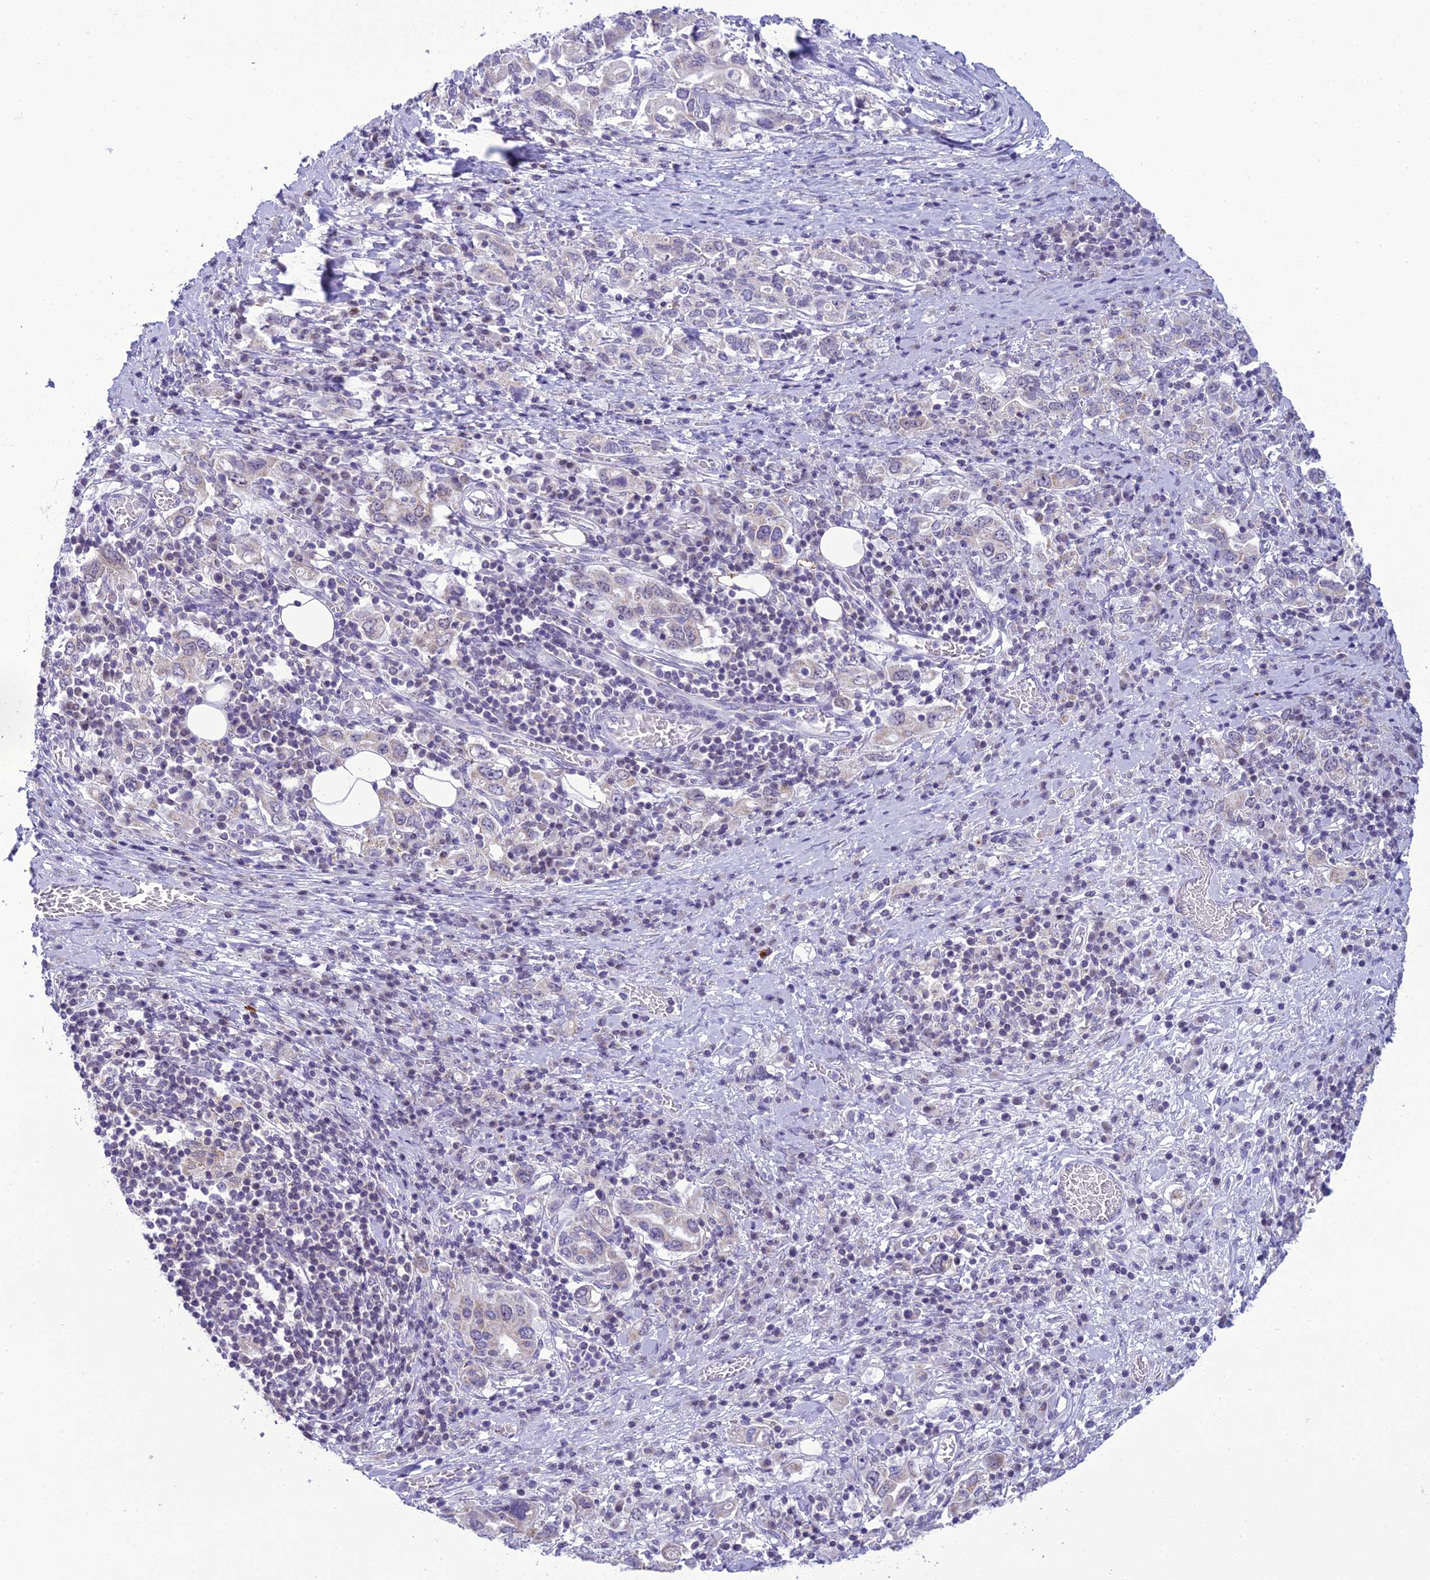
{"staining": {"intensity": "negative", "quantity": "none", "location": "none"}, "tissue": "stomach cancer", "cell_type": "Tumor cells", "image_type": "cancer", "snomed": [{"axis": "morphology", "description": "Adenocarcinoma, NOS"}, {"axis": "topography", "description": "Stomach, upper"}, {"axis": "topography", "description": "Stomach"}], "caption": "Micrograph shows no significant protein expression in tumor cells of stomach adenocarcinoma. (Stains: DAB immunohistochemistry with hematoxylin counter stain, Microscopy: brightfield microscopy at high magnification).", "gene": "B9D2", "patient": {"sex": "male", "age": 62}}